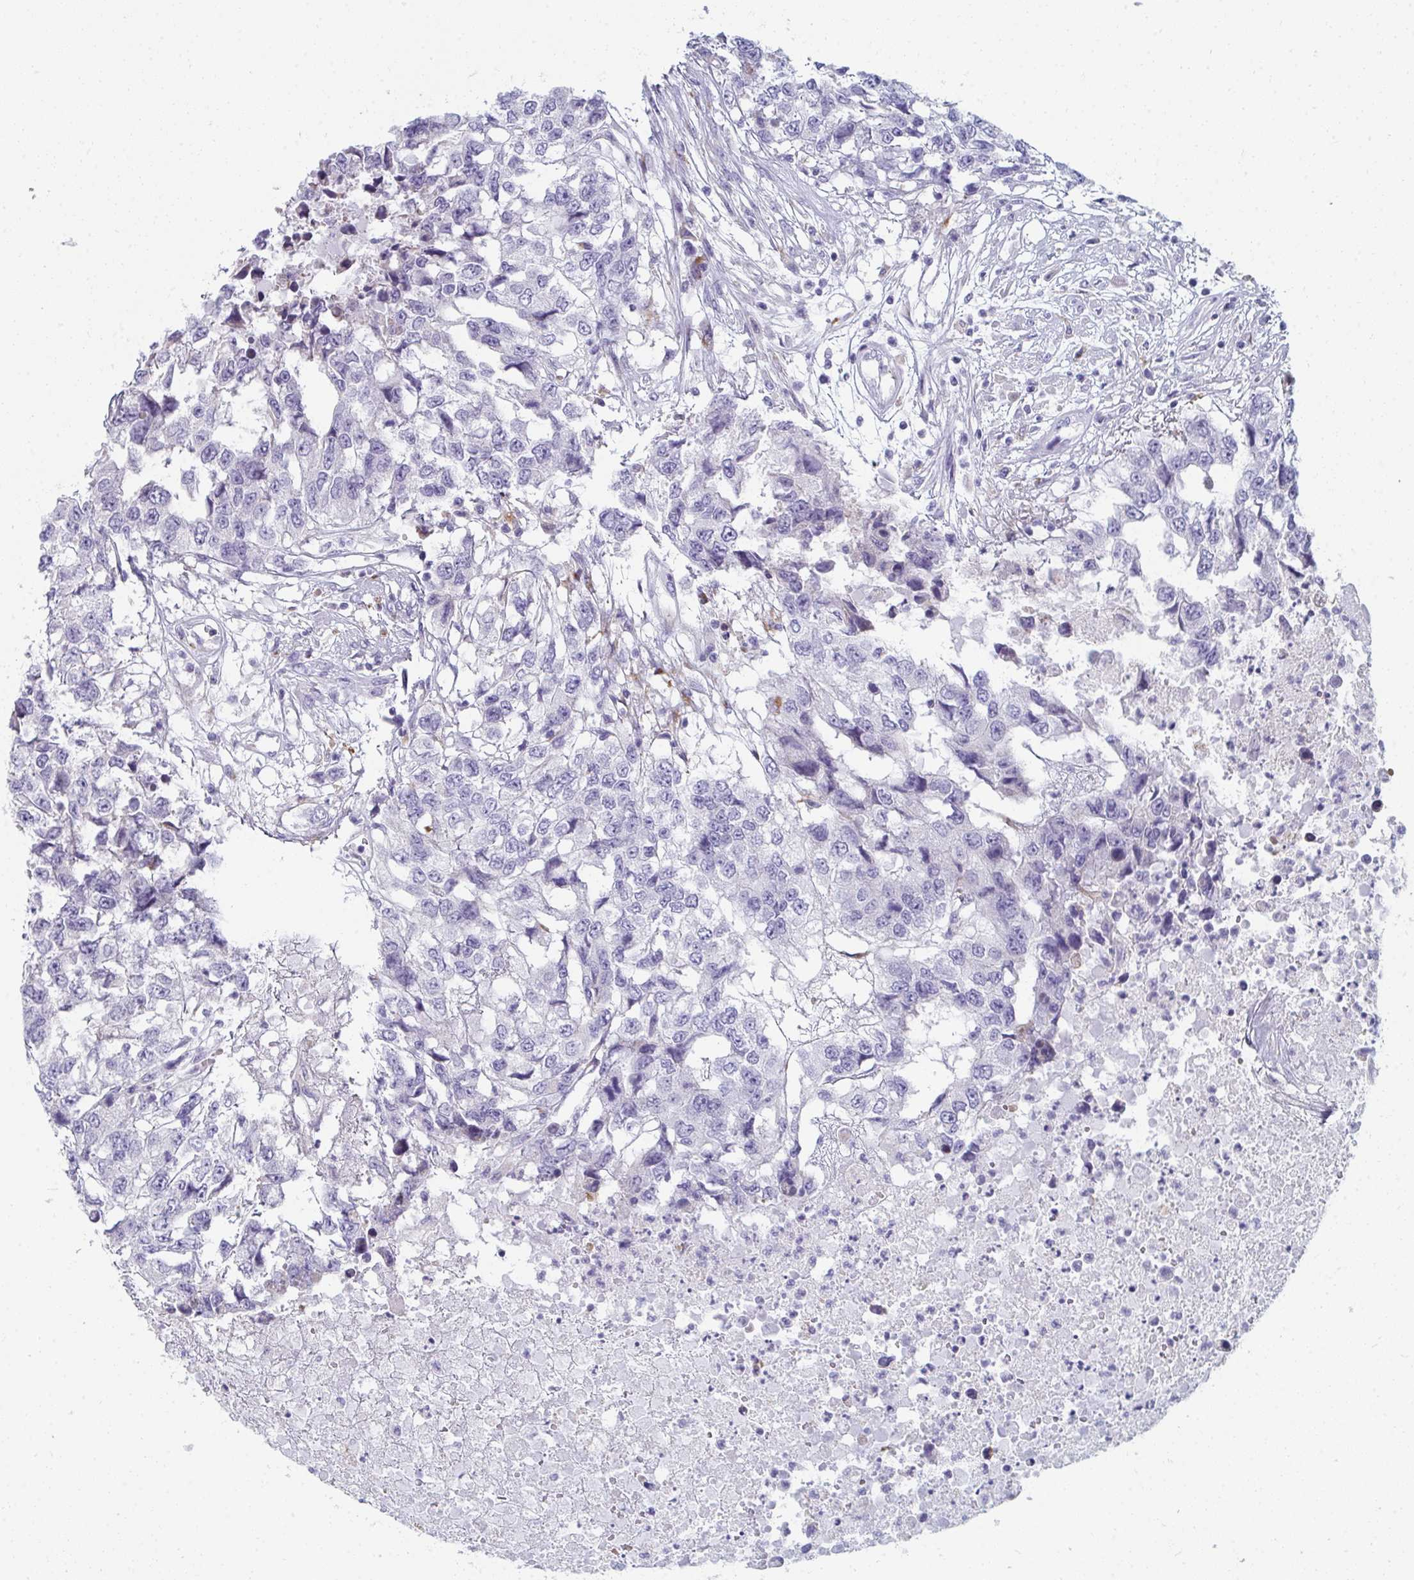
{"staining": {"intensity": "negative", "quantity": "none", "location": "none"}, "tissue": "testis cancer", "cell_type": "Tumor cells", "image_type": "cancer", "snomed": [{"axis": "morphology", "description": "Carcinoma, Embryonal, NOS"}, {"axis": "topography", "description": "Testis"}], "caption": "Immunohistochemical staining of human testis cancer reveals no significant expression in tumor cells.", "gene": "EIF1AD", "patient": {"sex": "male", "age": 83}}